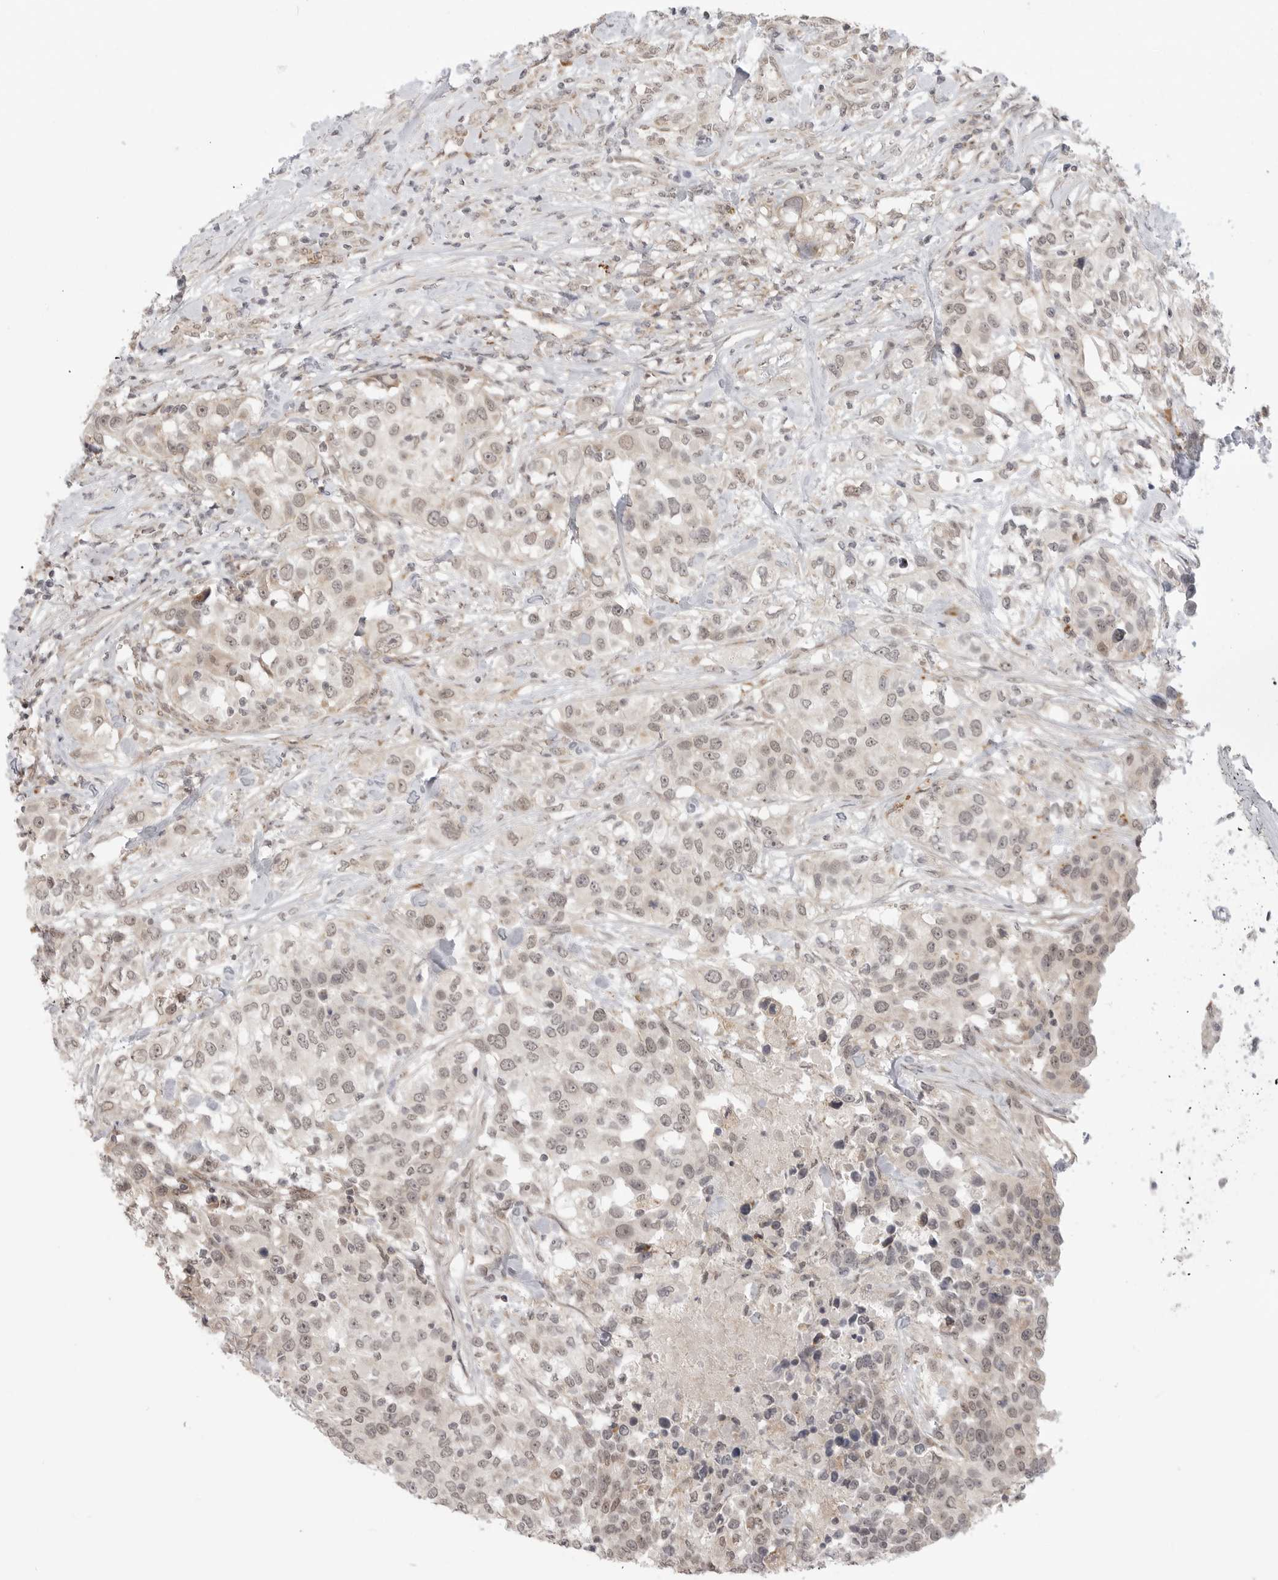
{"staining": {"intensity": "moderate", "quantity": "25%-75%", "location": "nuclear"}, "tissue": "urothelial cancer", "cell_type": "Tumor cells", "image_type": "cancer", "snomed": [{"axis": "morphology", "description": "Urothelial carcinoma, High grade"}, {"axis": "topography", "description": "Urinary bladder"}], "caption": "Brown immunohistochemical staining in urothelial cancer demonstrates moderate nuclear expression in approximately 25%-75% of tumor cells.", "gene": "KALRN", "patient": {"sex": "female", "age": 80}}